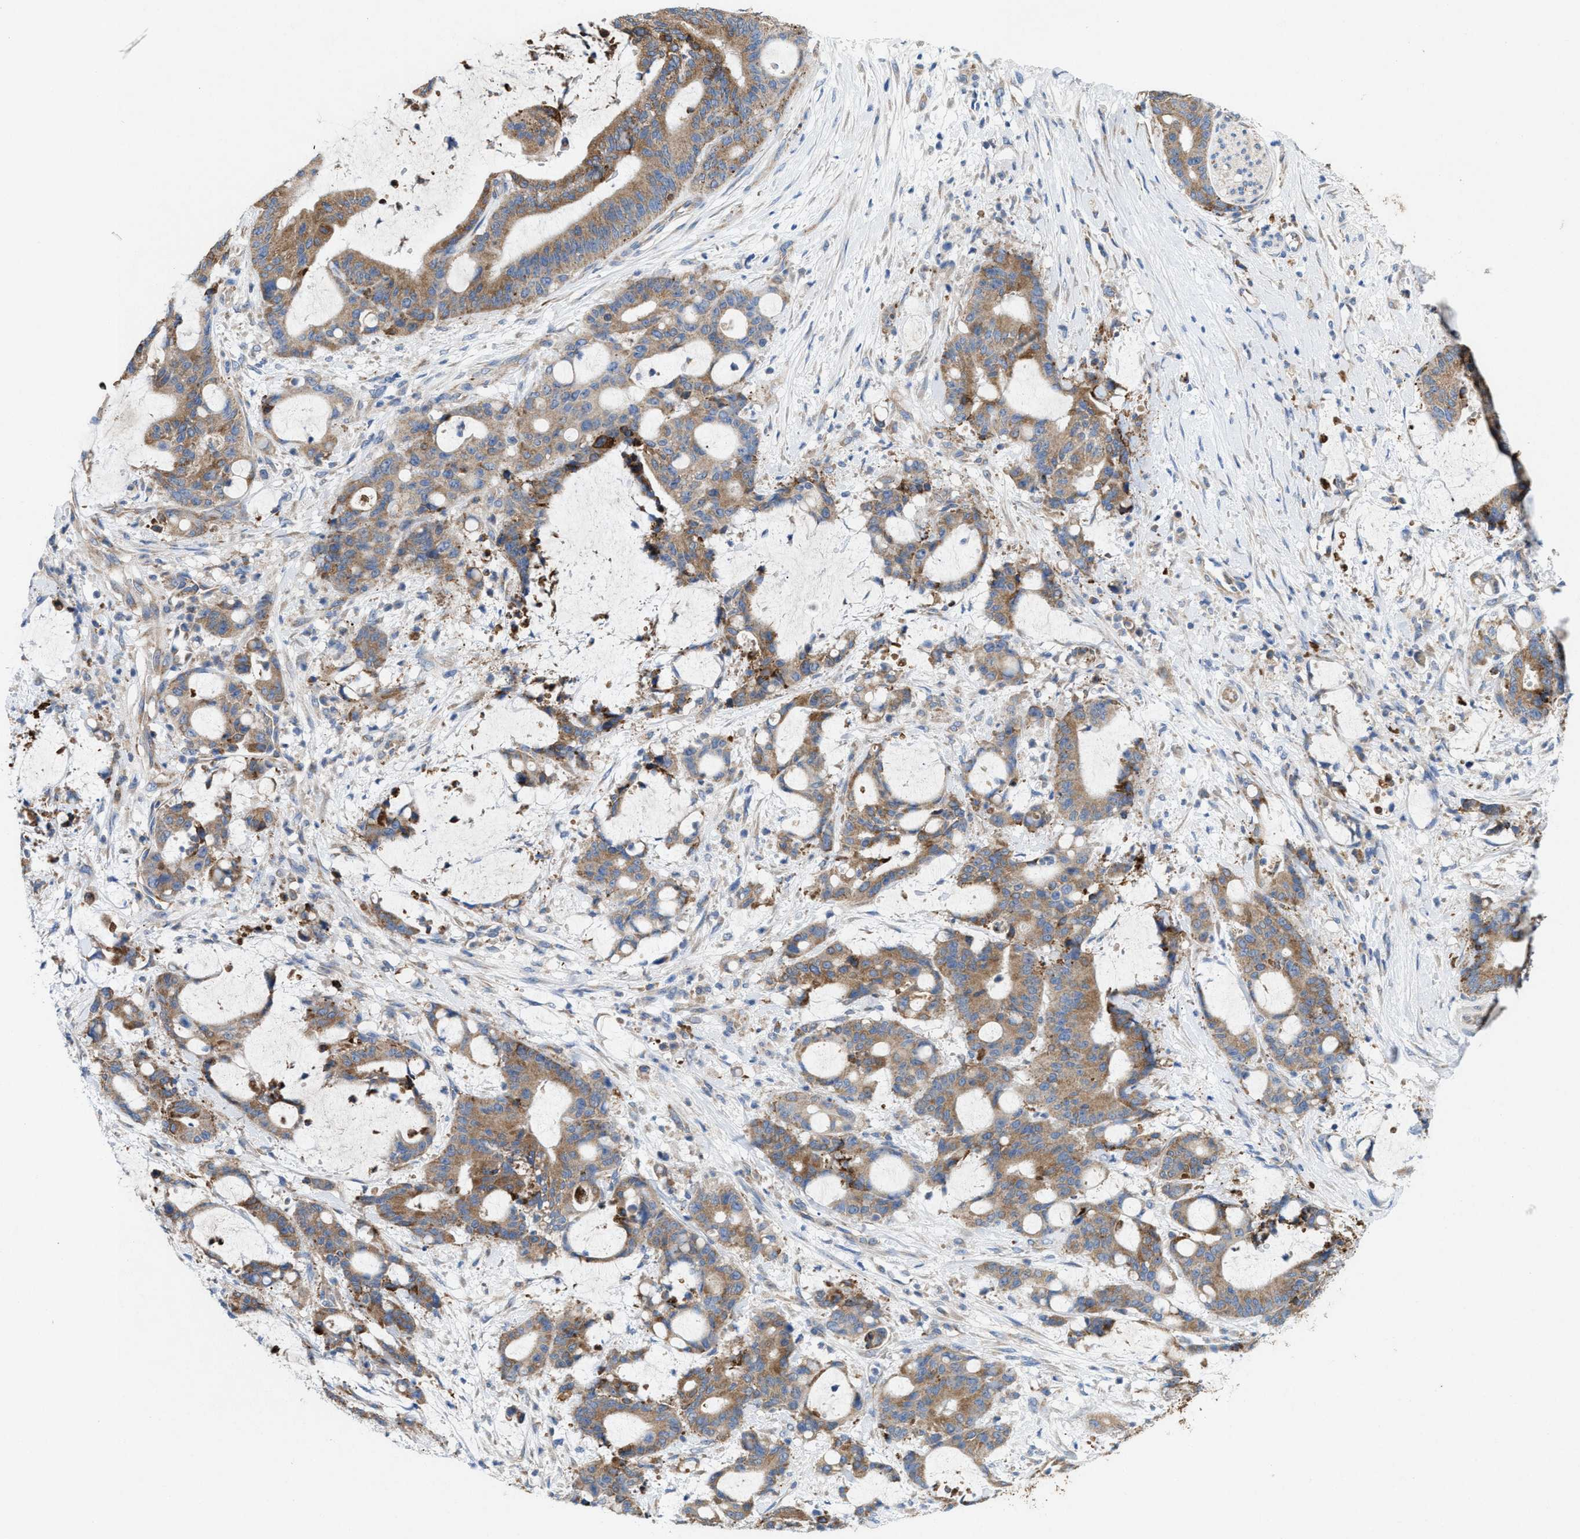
{"staining": {"intensity": "moderate", "quantity": ">75%", "location": "cytoplasmic/membranous"}, "tissue": "liver cancer", "cell_type": "Tumor cells", "image_type": "cancer", "snomed": [{"axis": "morphology", "description": "Normal tissue, NOS"}, {"axis": "morphology", "description": "Cholangiocarcinoma"}, {"axis": "topography", "description": "Liver"}, {"axis": "topography", "description": "Peripheral nerve tissue"}], "caption": "Protein expression by IHC reveals moderate cytoplasmic/membranous expression in about >75% of tumor cells in cholangiocarcinoma (liver). The staining was performed using DAB to visualize the protein expression in brown, while the nuclei were stained in blue with hematoxylin (Magnification: 20x).", "gene": "DYNC2I1", "patient": {"sex": "female", "age": 73}}